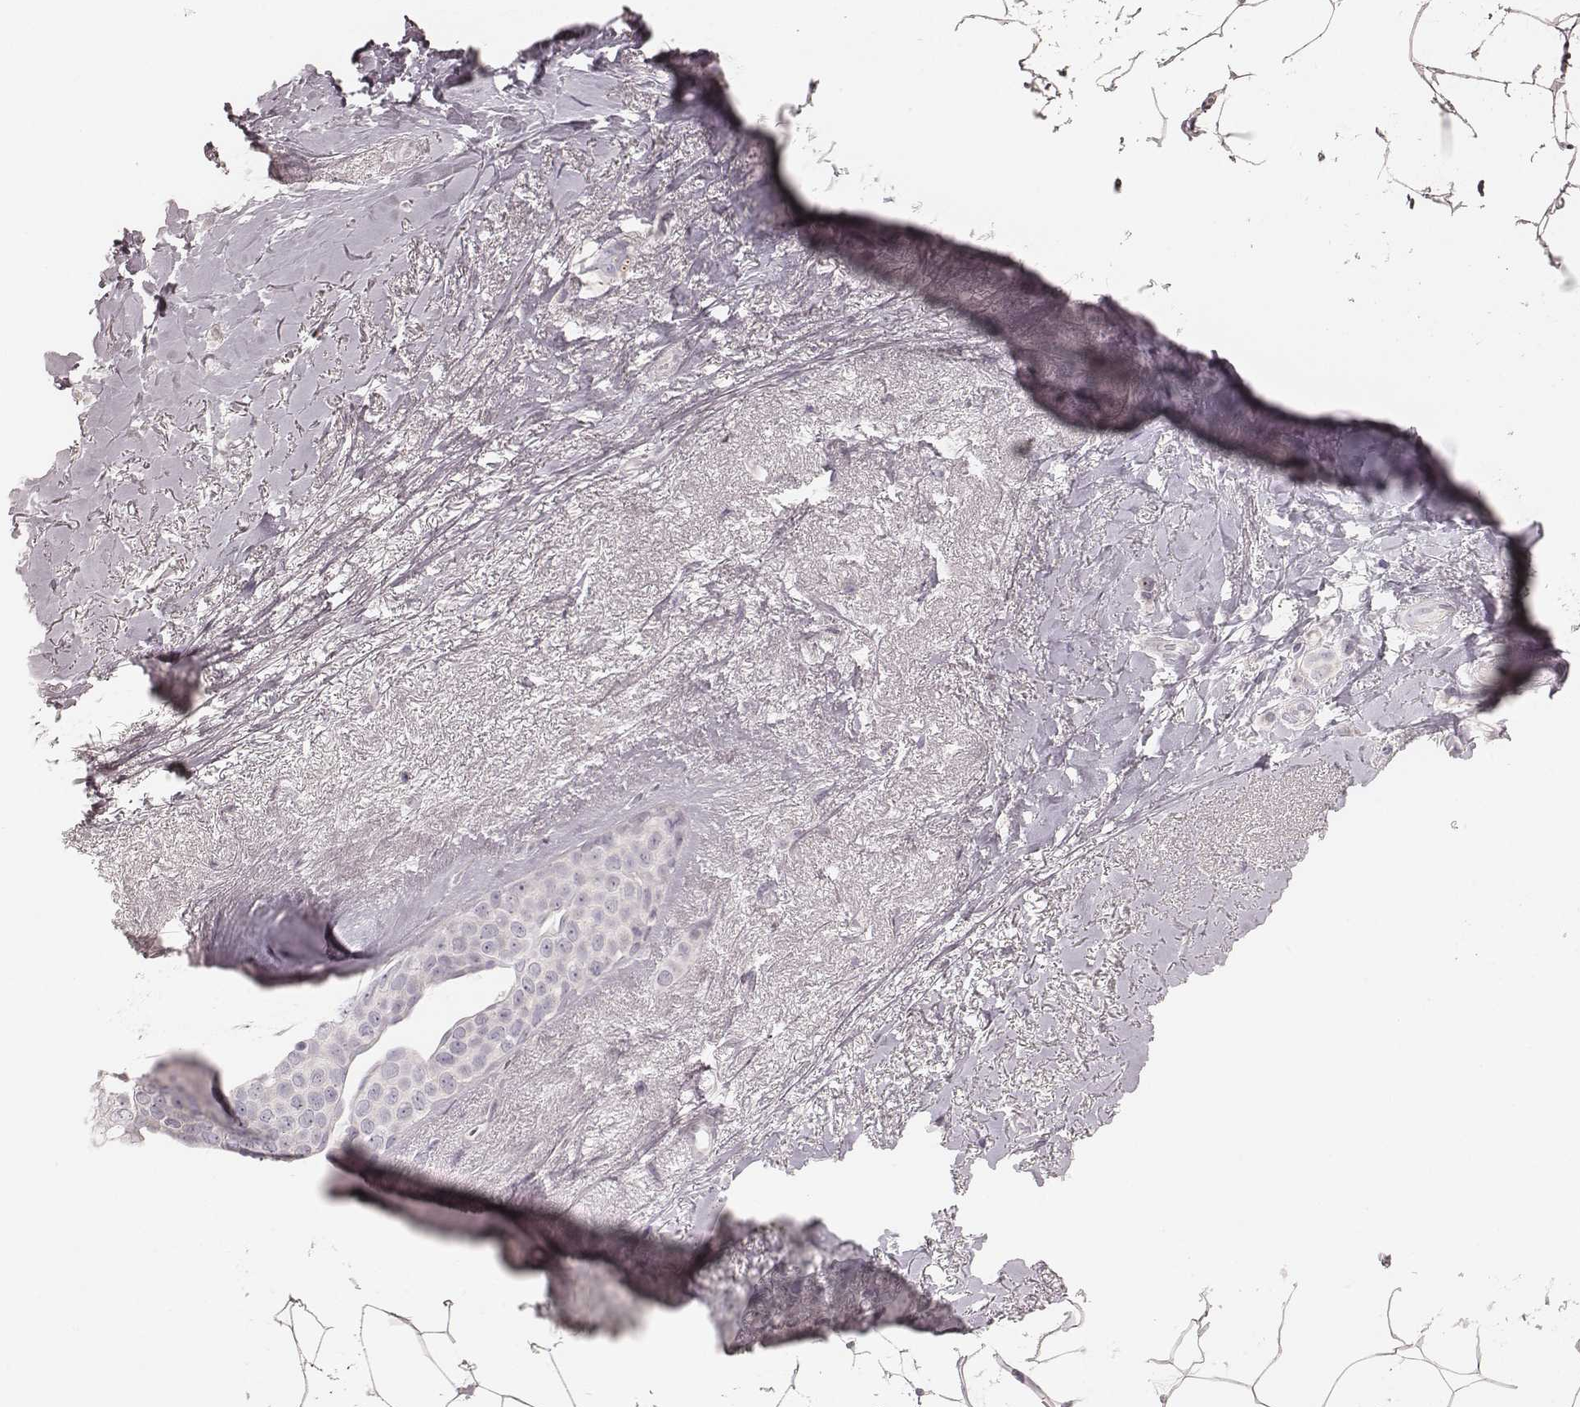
{"staining": {"intensity": "negative", "quantity": "none", "location": "none"}, "tissue": "breast cancer", "cell_type": "Tumor cells", "image_type": "cancer", "snomed": [{"axis": "morphology", "description": "Duct carcinoma"}, {"axis": "topography", "description": "Breast"}], "caption": "Immunohistochemistry of human breast cancer shows no positivity in tumor cells.", "gene": "ZP4", "patient": {"sex": "female", "age": 40}}